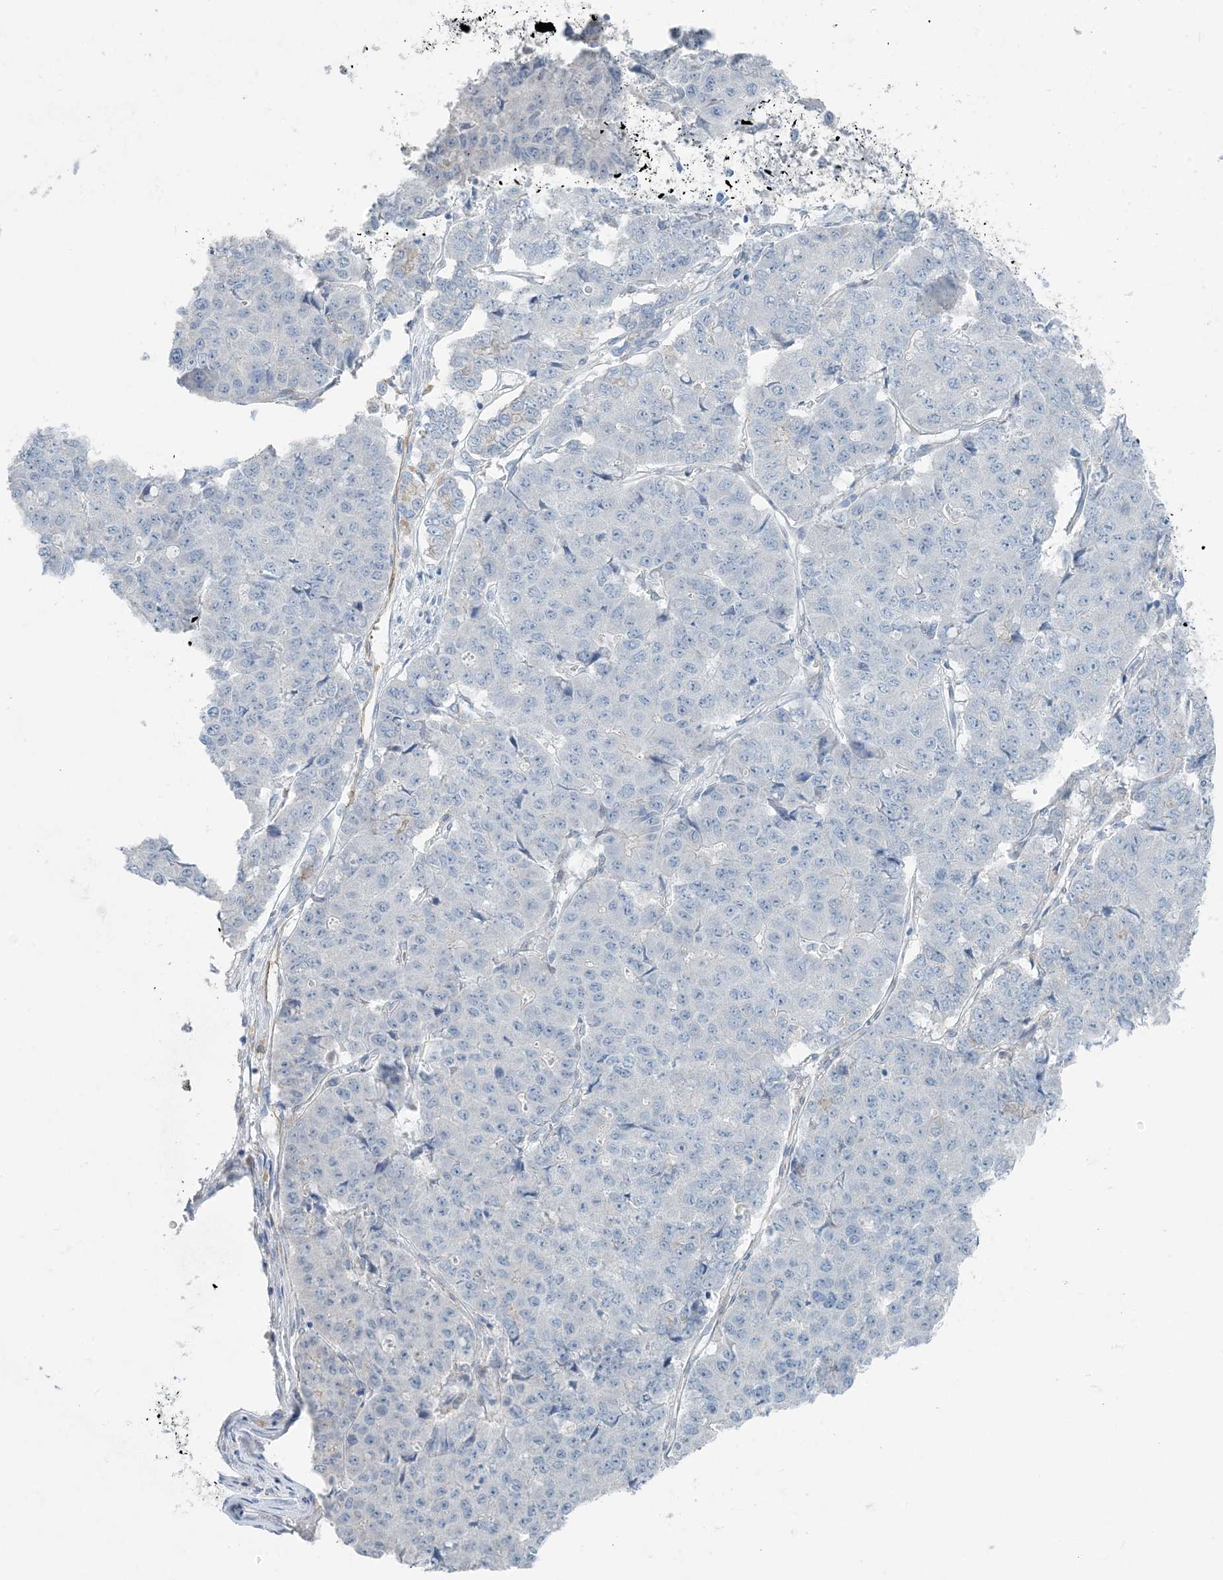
{"staining": {"intensity": "negative", "quantity": "none", "location": "none"}, "tissue": "pancreatic cancer", "cell_type": "Tumor cells", "image_type": "cancer", "snomed": [{"axis": "morphology", "description": "Adenocarcinoma, NOS"}, {"axis": "topography", "description": "Pancreas"}], "caption": "Micrograph shows no significant protein expression in tumor cells of pancreatic adenocarcinoma.", "gene": "PGM5", "patient": {"sex": "male", "age": 50}}